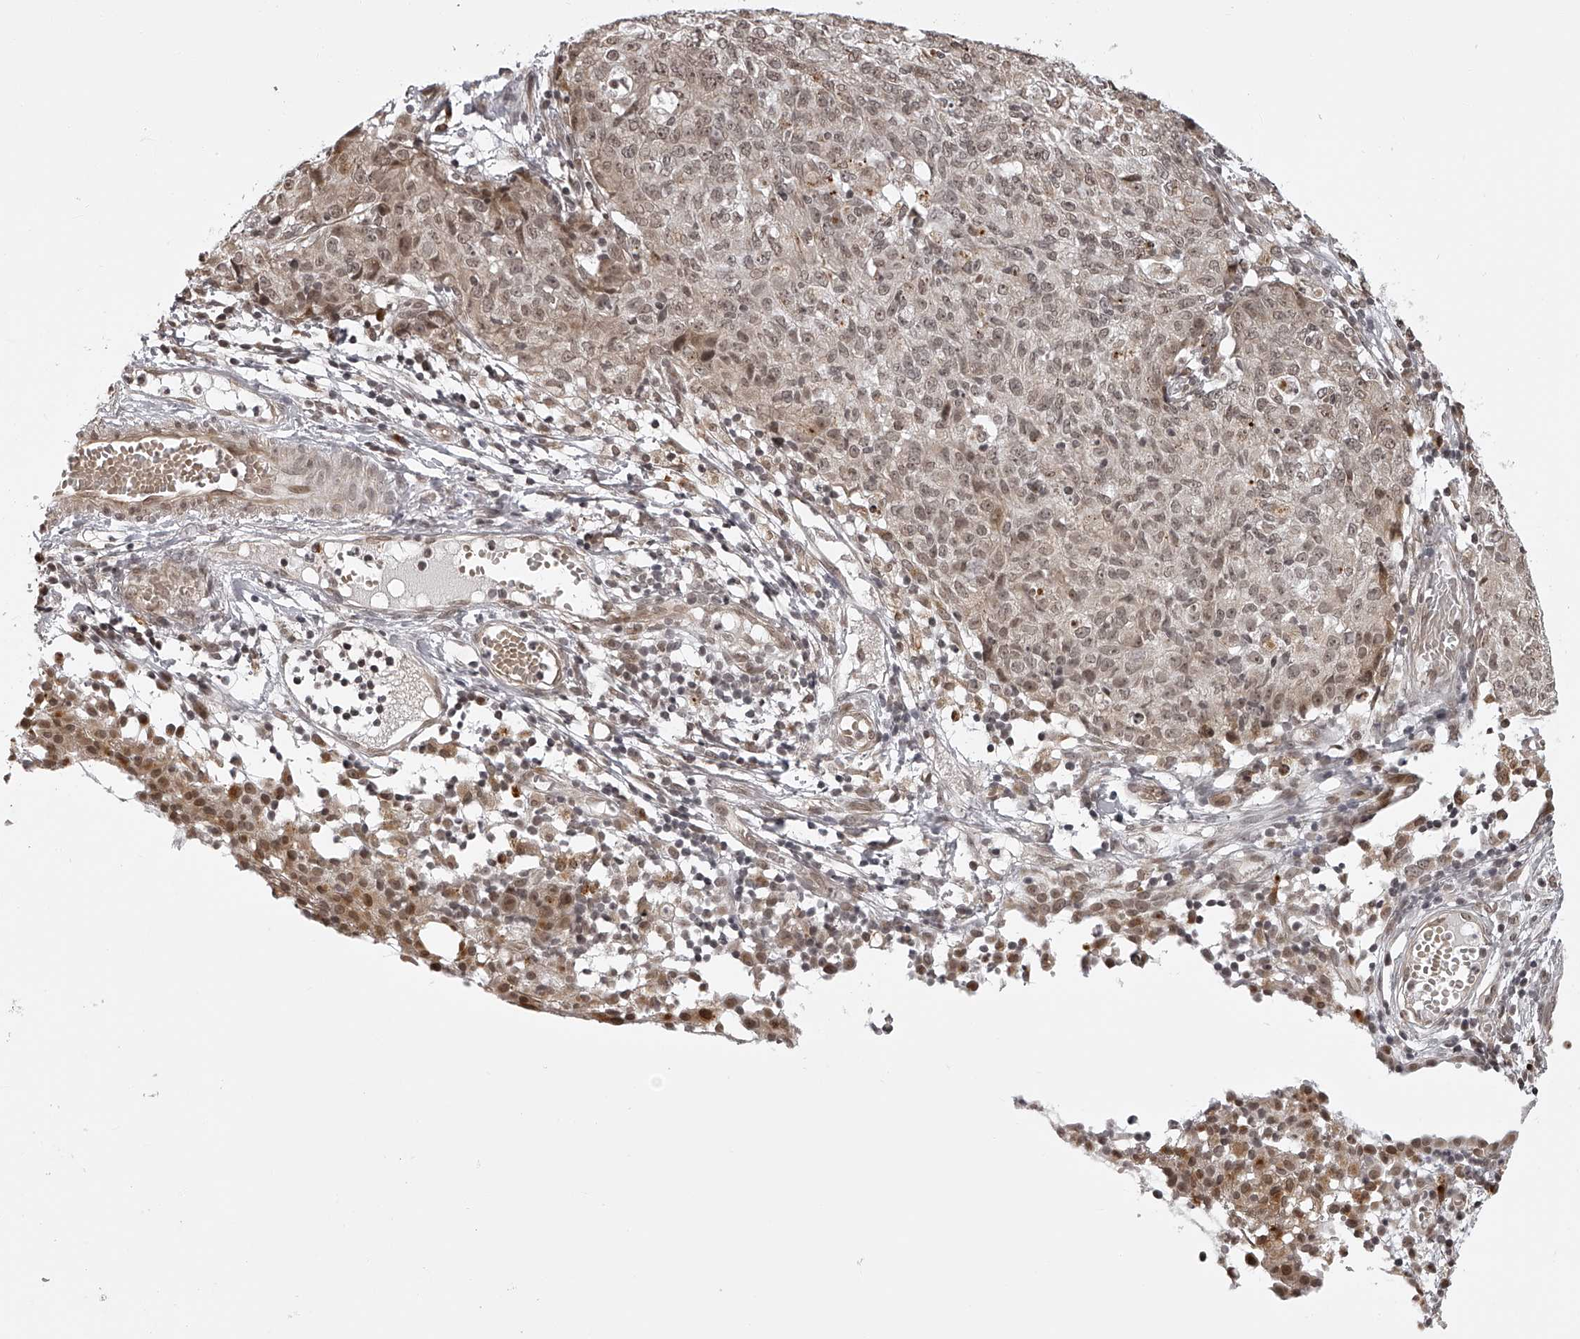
{"staining": {"intensity": "weak", "quantity": ">75%", "location": "cytoplasmic/membranous,nuclear"}, "tissue": "ovarian cancer", "cell_type": "Tumor cells", "image_type": "cancer", "snomed": [{"axis": "morphology", "description": "Carcinoma, endometroid"}, {"axis": "topography", "description": "Ovary"}], "caption": "A micrograph showing weak cytoplasmic/membranous and nuclear positivity in approximately >75% of tumor cells in ovarian cancer (endometroid carcinoma), as visualized by brown immunohistochemical staining.", "gene": "ODF2L", "patient": {"sex": "female", "age": 42}}